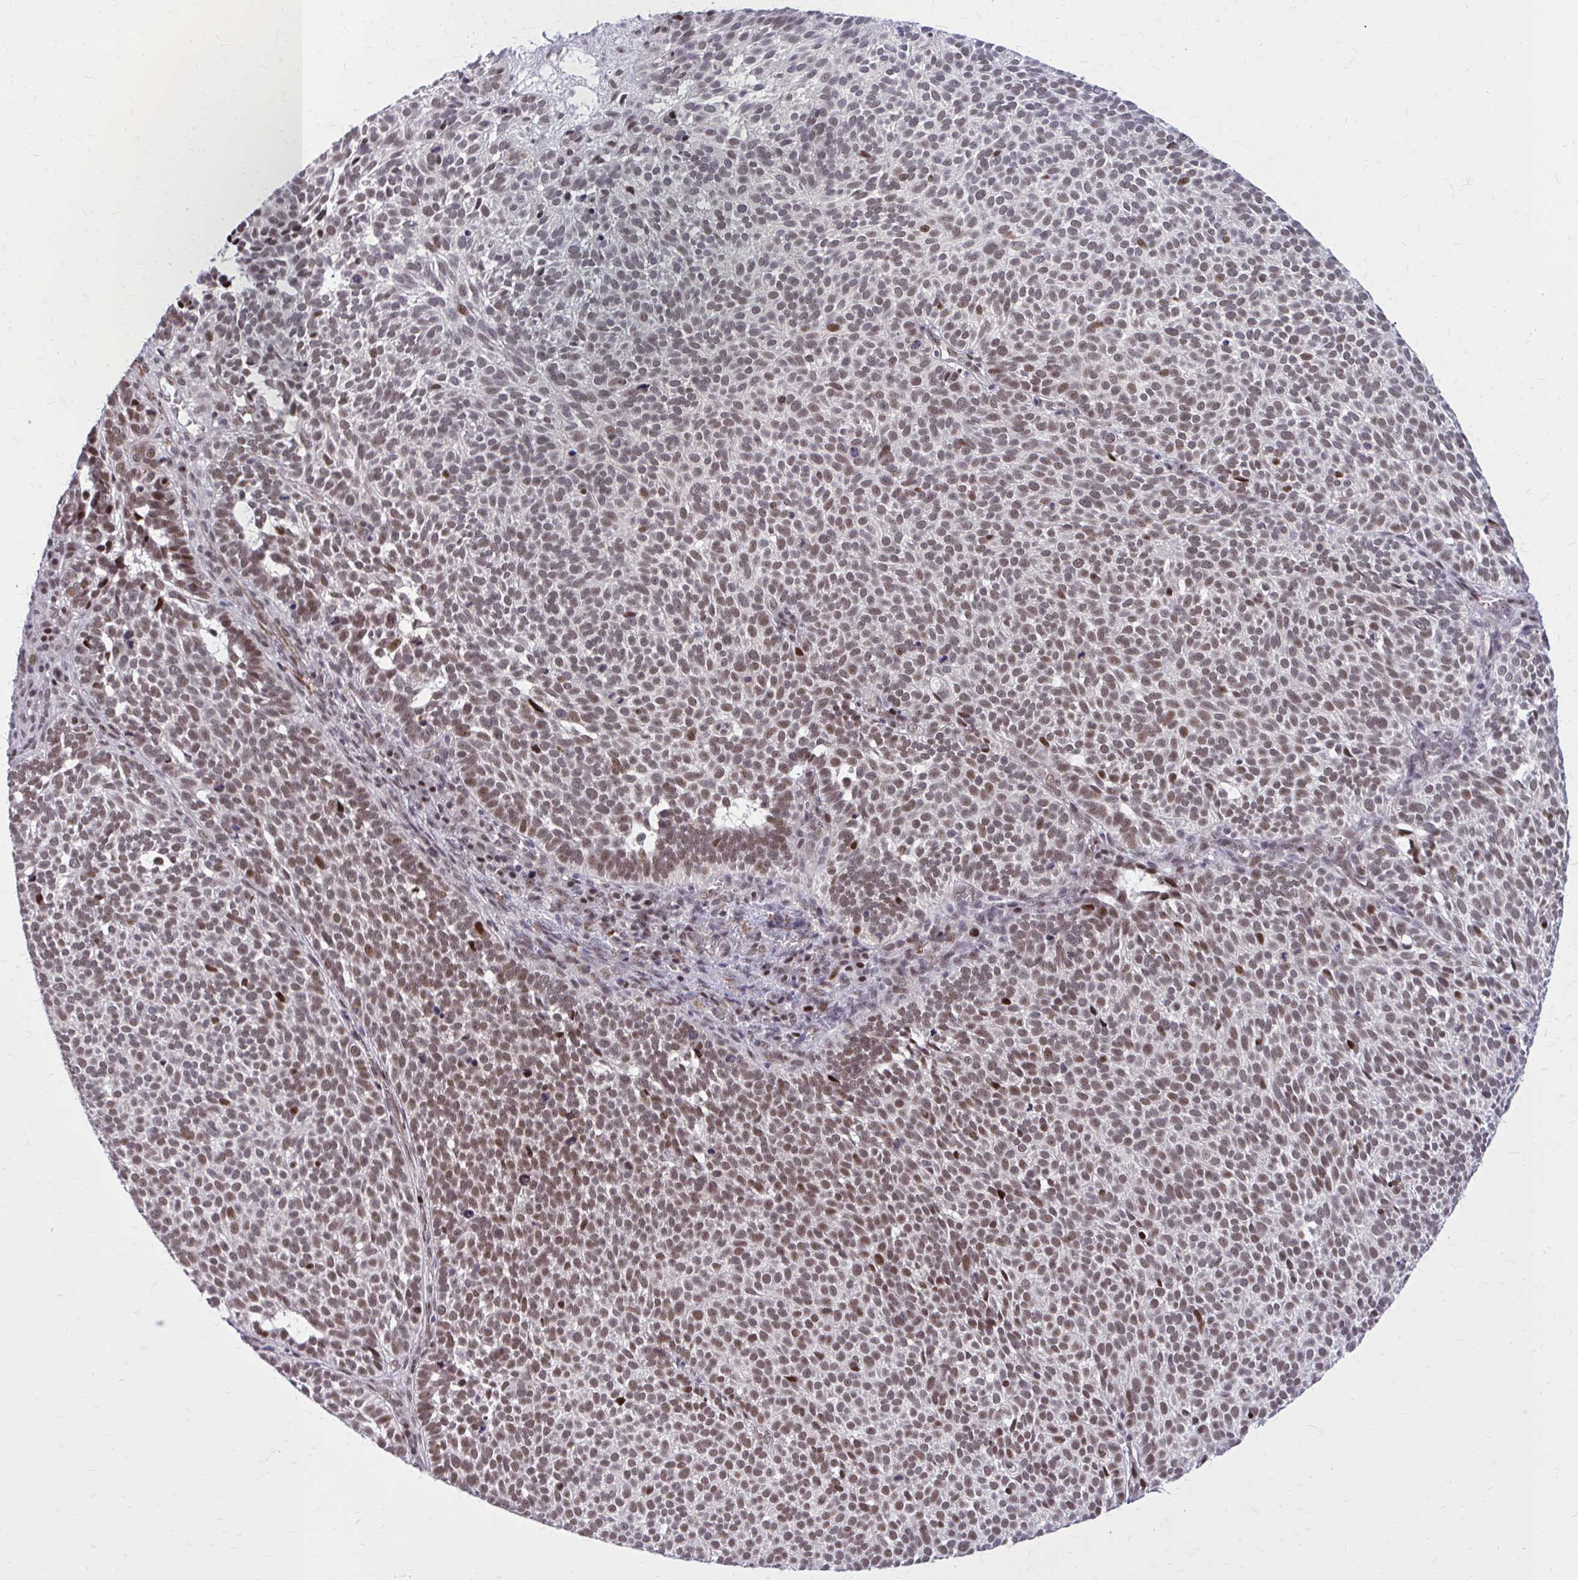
{"staining": {"intensity": "moderate", "quantity": ">75%", "location": "nuclear"}, "tissue": "skin cancer", "cell_type": "Tumor cells", "image_type": "cancer", "snomed": [{"axis": "morphology", "description": "Basal cell carcinoma"}, {"axis": "topography", "description": "Skin"}], "caption": "A medium amount of moderate nuclear expression is present in about >75% of tumor cells in basal cell carcinoma (skin) tissue.", "gene": "PSME4", "patient": {"sex": "male", "age": 63}}